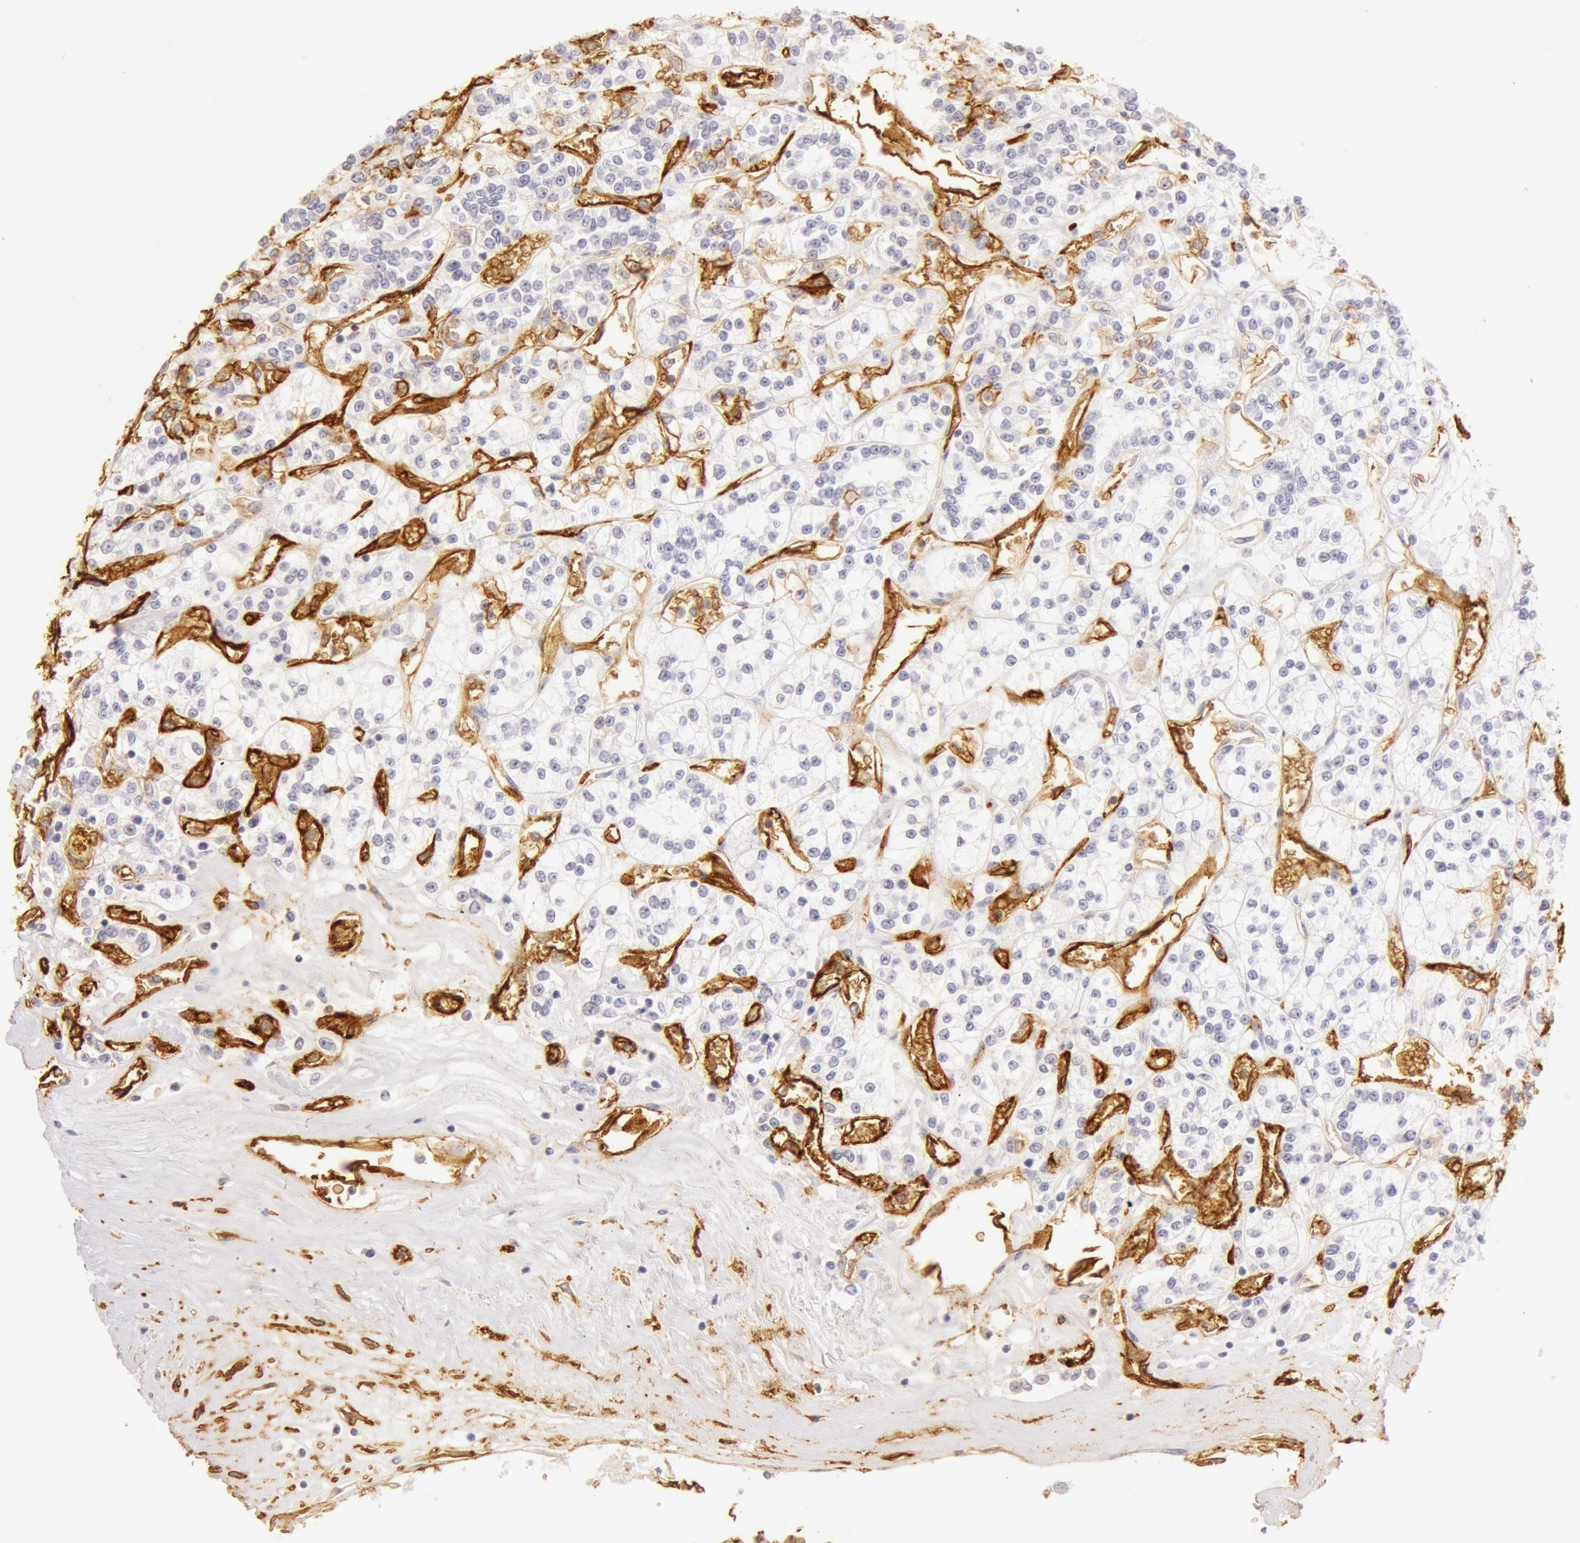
{"staining": {"intensity": "negative", "quantity": "none", "location": "none"}, "tissue": "renal cancer", "cell_type": "Tumor cells", "image_type": "cancer", "snomed": [{"axis": "morphology", "description": "Adenocarcinoma, NOS"}, {"axis": "topography", "description": "Kidney"}], "caption": "This is an immunohistochemistry histopathology image of human renal cancer (adenocarcinoma). There is no expression in tumor cells.", "gene": "AQP1", "patient": {"sex": "female", "age": 76}}